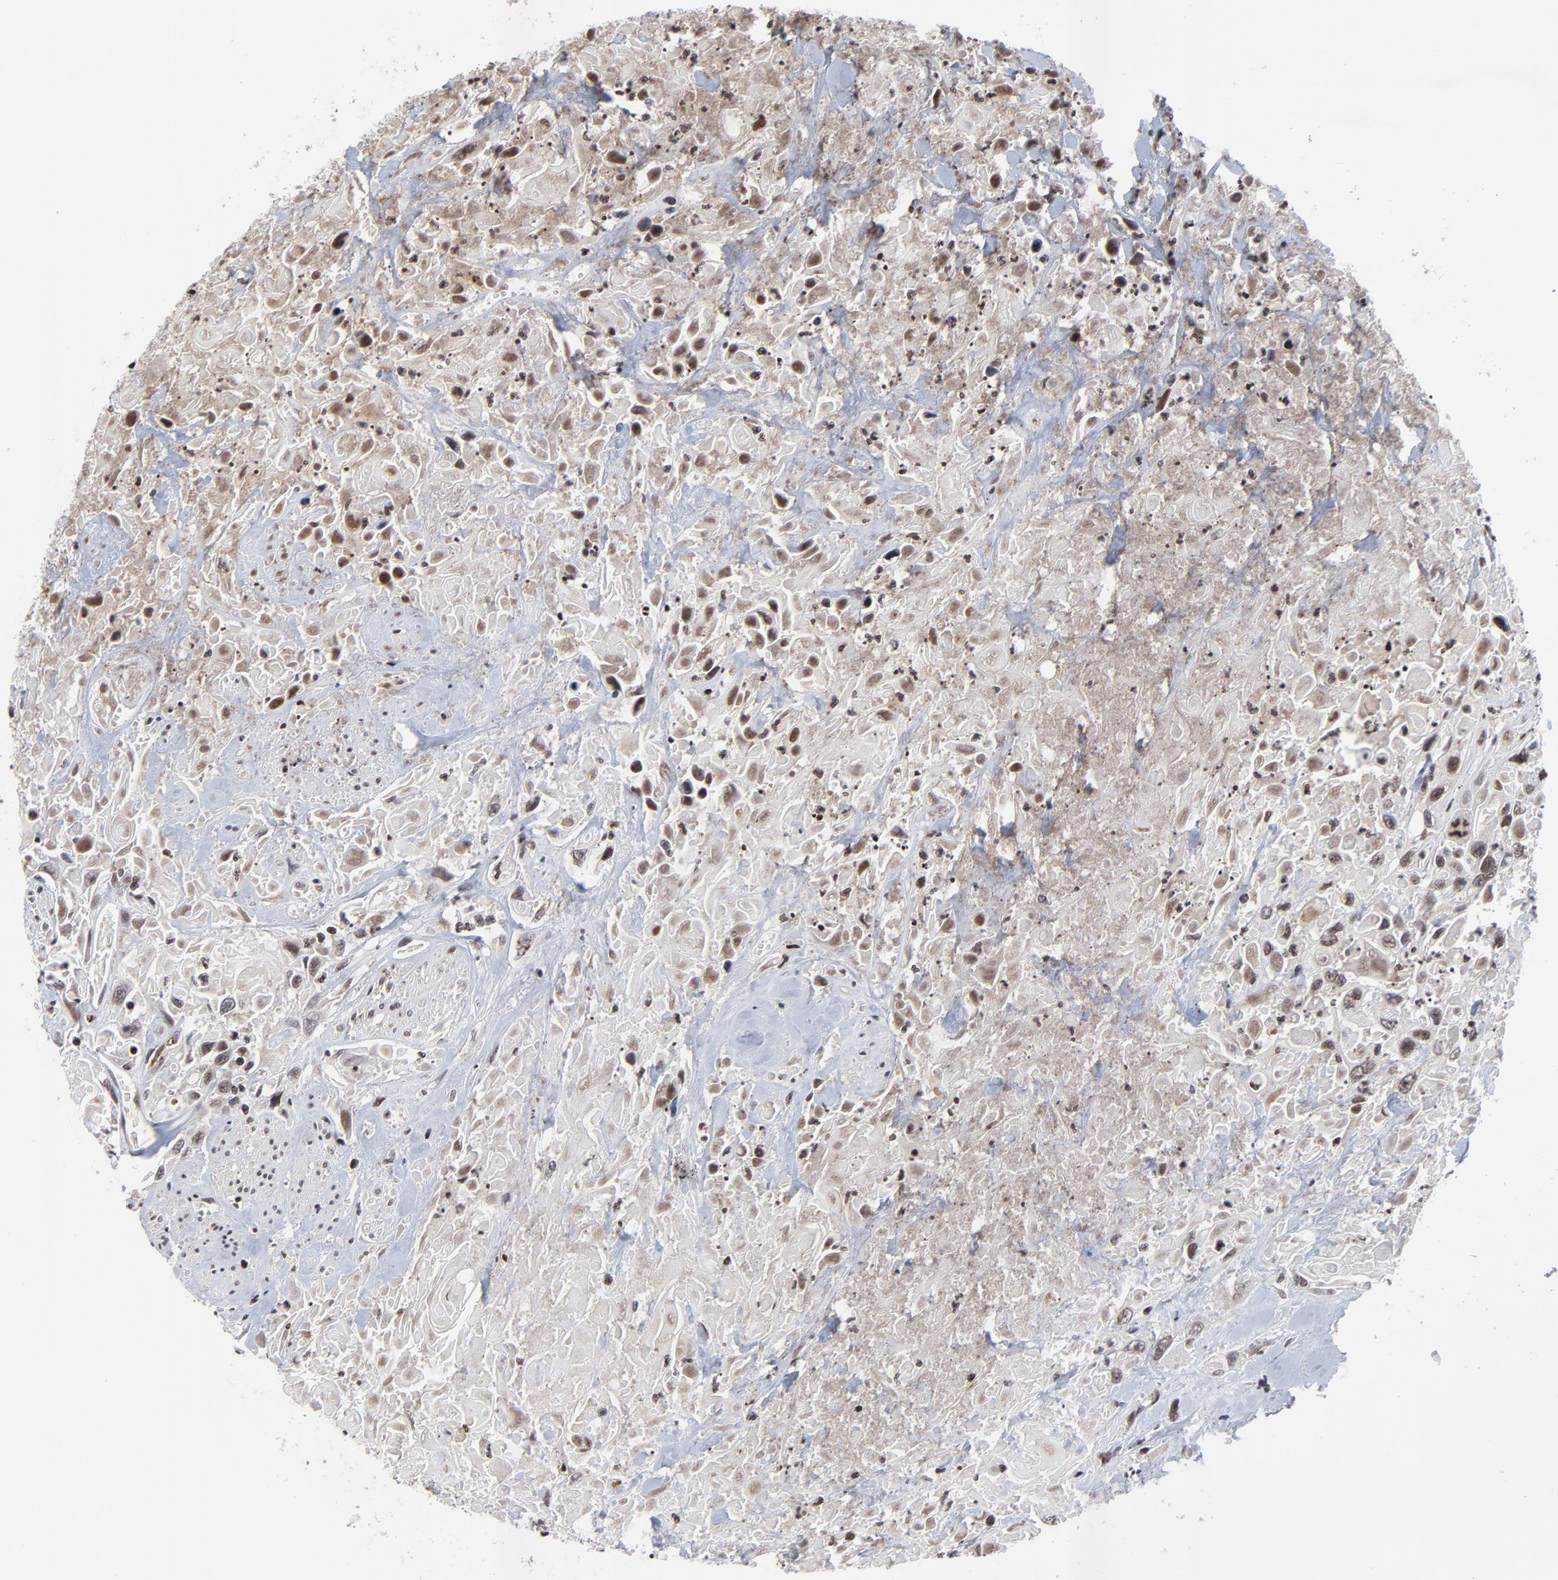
{"staining": {"intensity": "moderate", "quantity": ">75%", "location": "cytoplasmic/membranous,nuclear"}, "tissue": "urothelial cancer", "cell_type": "Tumor cells", "image_type": "cancer", "snomed": [{"axis": "morphology", "description": "Urothelial carcinoma, High grade"}, {"axis": "topography", "description": "Urinary bladder"}], "caption": "This micrograph reveals urothelial cancer stained with IHC to label a protein in brown. The cytoplasmic/membranous and nuclear of tumor cells show moderate positivity for the protein. Nuclei are counter-stained blue.", "gene": "ZNF777", "patient": {"sex": "female", "age": 84}}